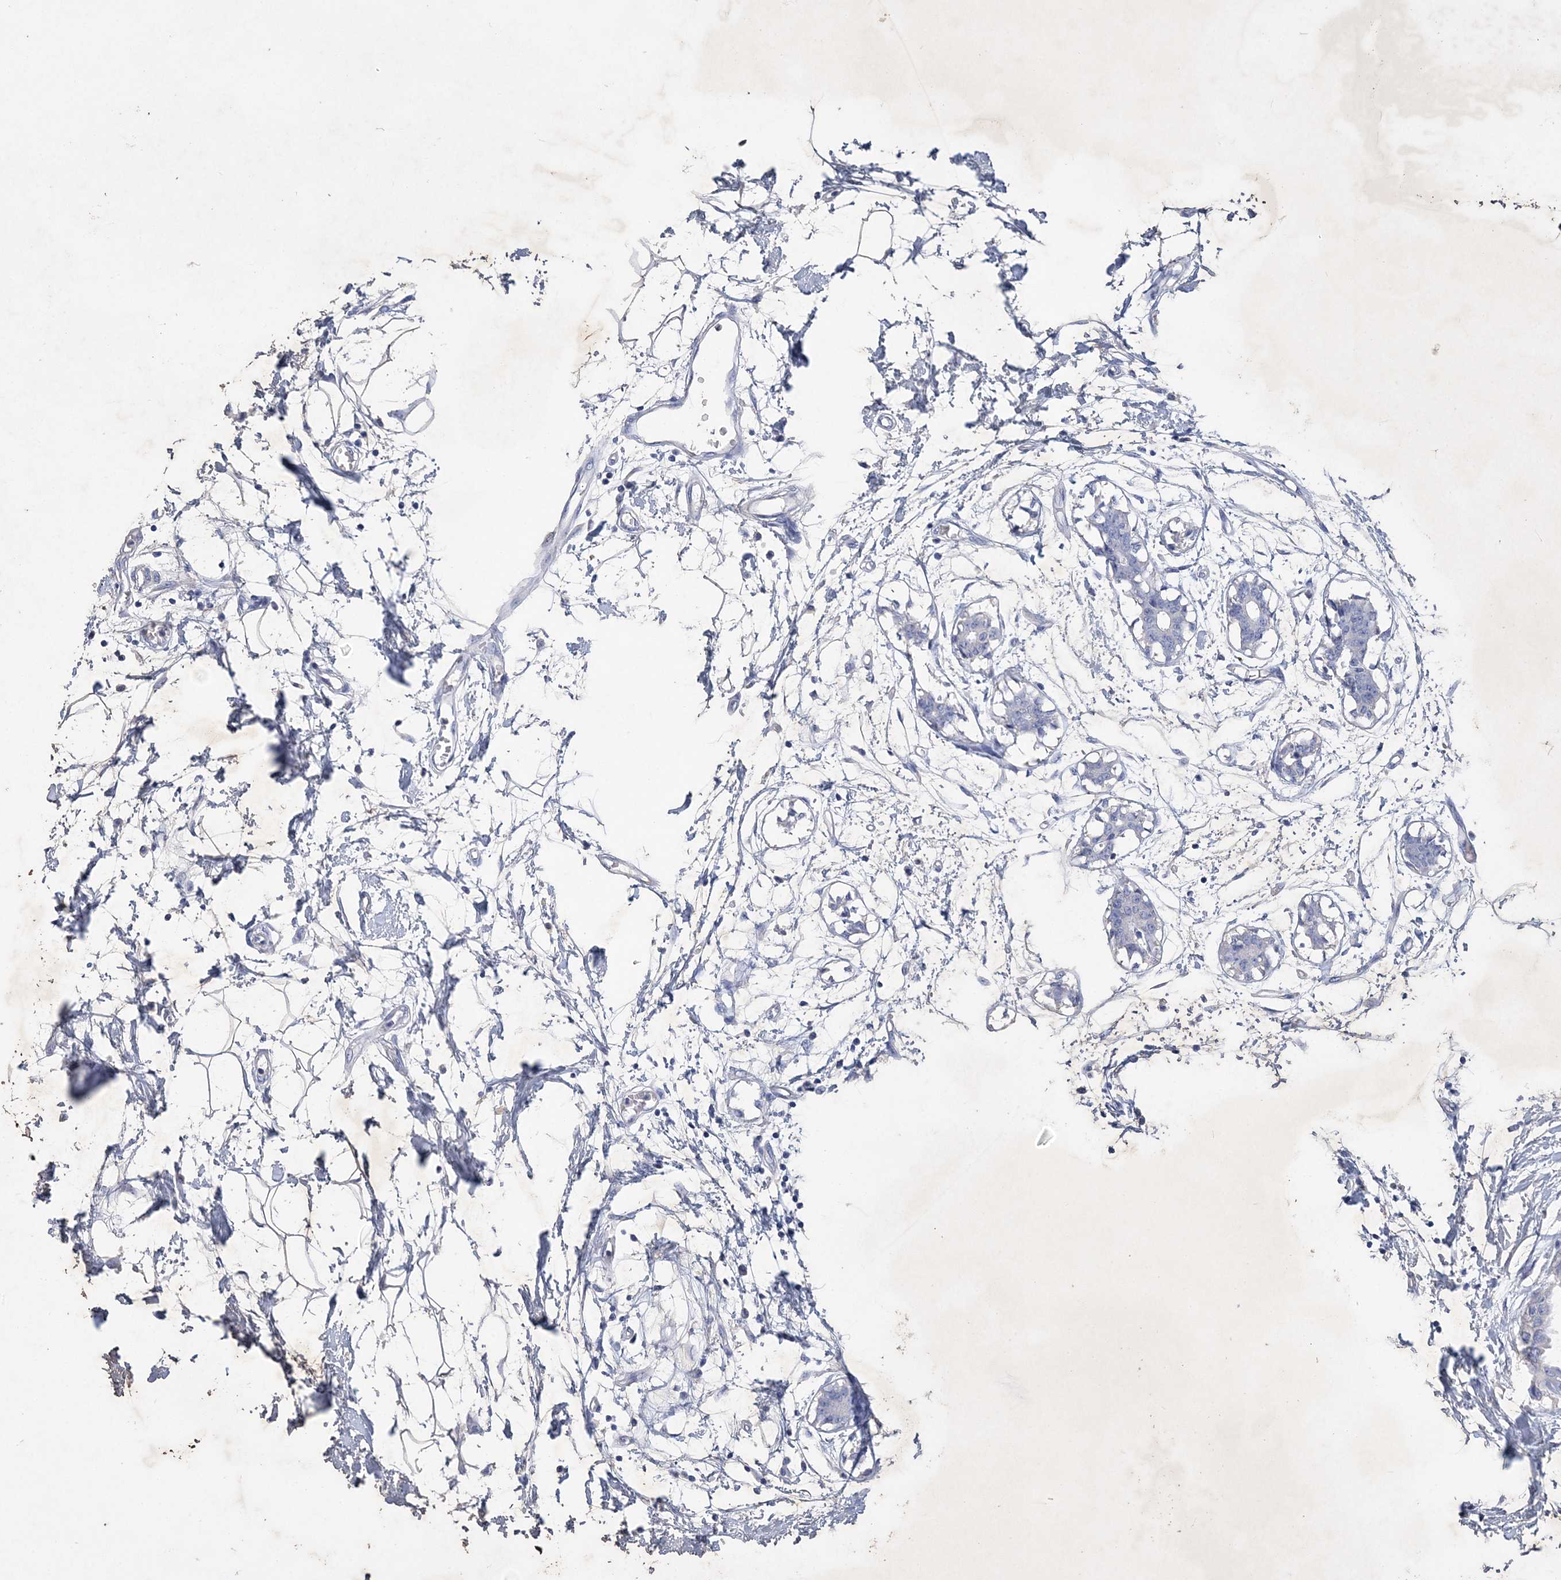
{"staining": {"intensity": "negative", "quantity": "none", "location": "none"}, "tissue": "breast cancer", "cell_type": "Tumor cells", "image_type": "cancer", "snomed": [{"axis": "morphology", "description": "Duct carcinoma"}, {"axis": "topography", "description": "Breast"}], "caption": "Immunohistochemistry (IHC) histopathology image of neoplastic tissue: human breast cancer stained with DAB (3,3'-diaminobenzidine) exhibits no significant protein expression in tumor cells.", "gene": "COPS8", "patient": {"sex": "female", "age": 40}}